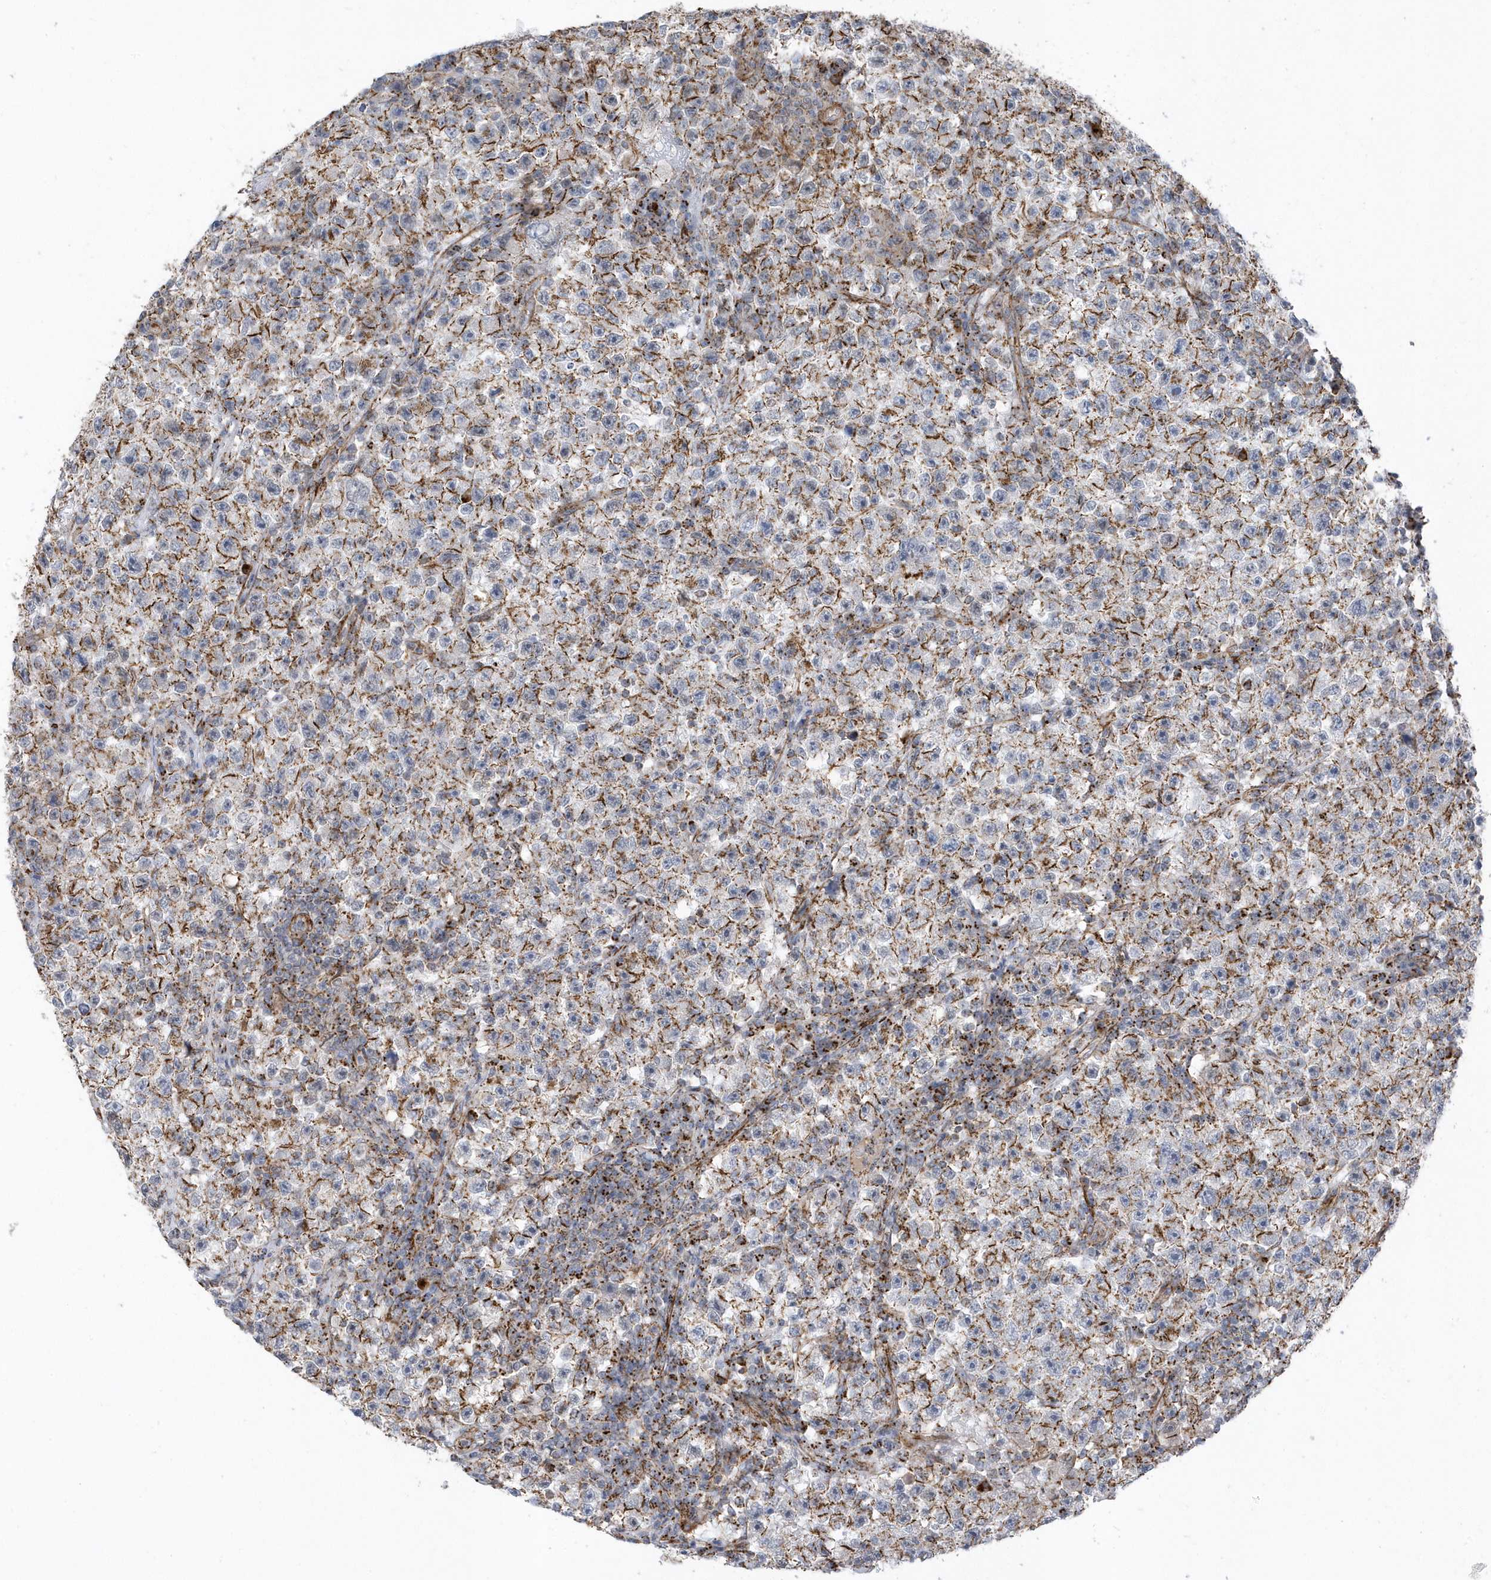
{"staining": {"intensity": "moderate", "quantity": "25%-75%", "location": "cytoplasmic/membranous"}, "tissue": "testis cancer", "cell_type": "Tumor cells", "image_type": "cancer", "snomed": [{"axis": "morphology", "description": "Seminoma, NOS"}, {"axis": "topography", "description": "Testis"}], "caption": "The photomicrograph reveals staining of testis cancer (seminoma), revealing moderate cytoplasmic/membranous protein positivity (brown color) within tumor cells.", "gene": "HRH4", "patient": {"sex": "male", "age": 22}}